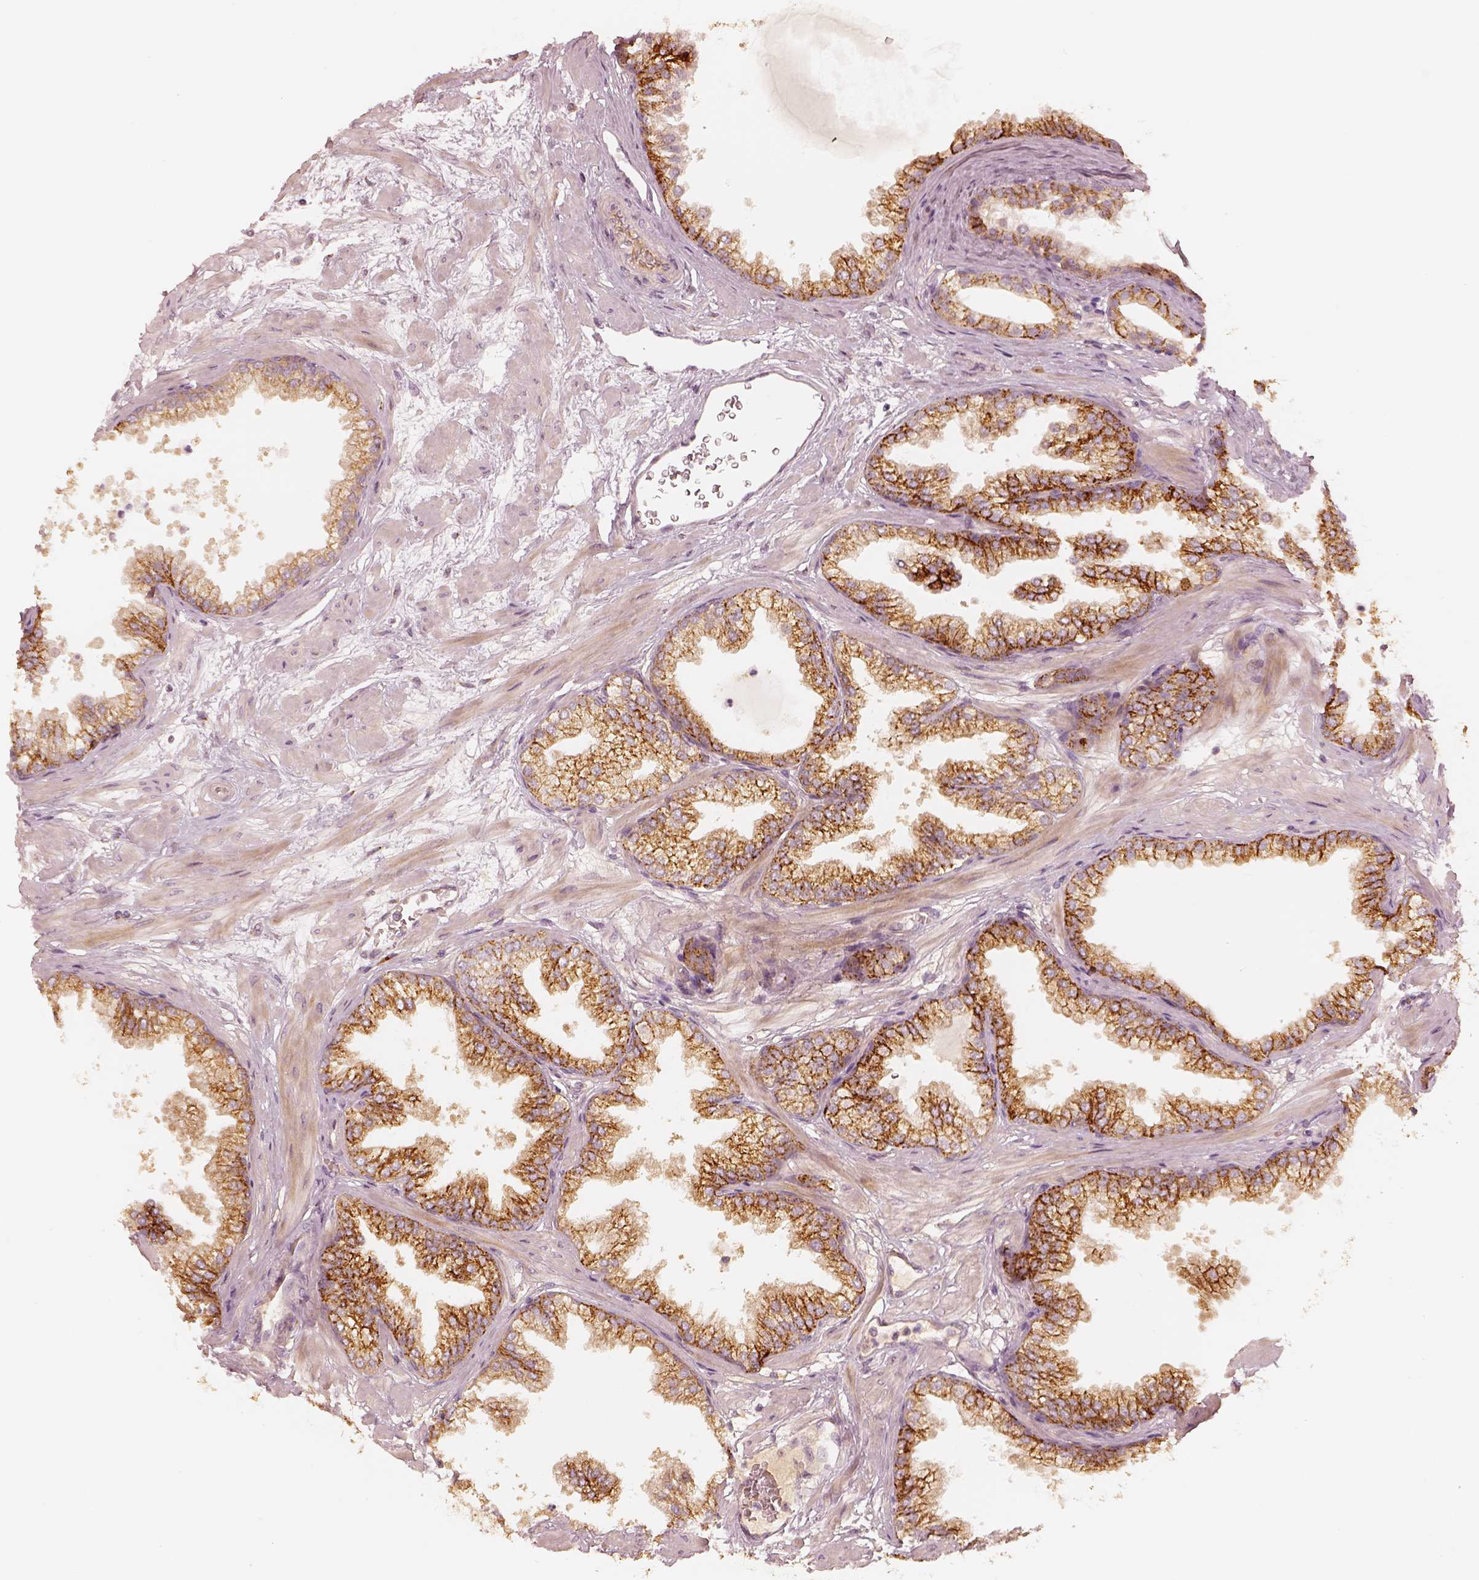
{"staining": {"intensity": "strong", "quantity": ">75%", "location": "cytoplasmic/membranous"}, "tissue": "prostate", "cell_type": "Glandular cells", "image_type": "normal", "snomed": [{"axis": "morphology", "description": "Normal tissue, NOS"}, {"axis": "topography", "description": "Prostate"}], "caption": "Human prostate stained for a protein (brown) demonstrates strong cytoplasmic/membranous positive expression in about >75% of glandular cells.", "gene": "GORASP2", "patient": {"sex": "male", "age": 37}}